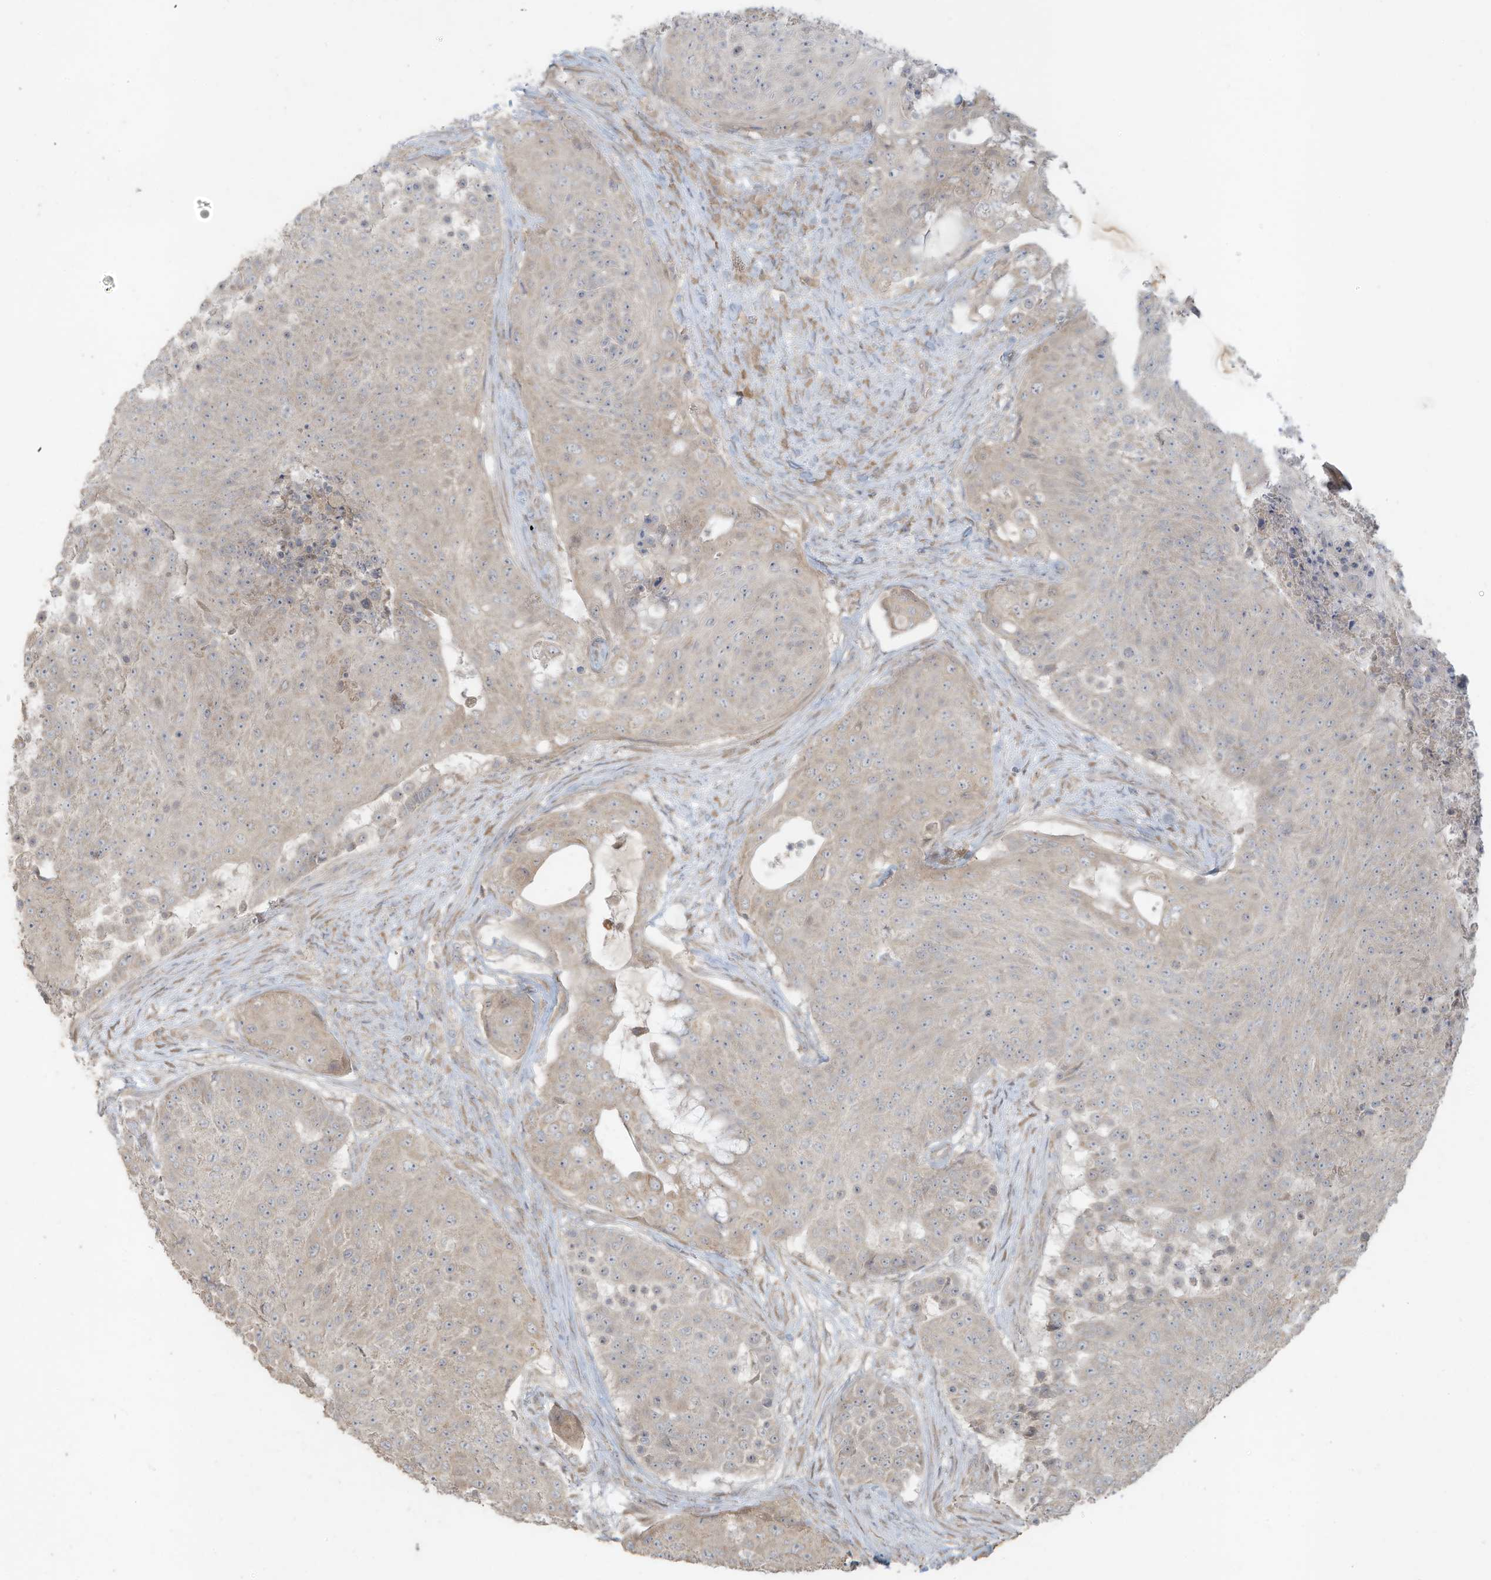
{"staining": {"intensity": "negative", "quantity": "none", "location": "none"}, "tissue": "urothelial cancer", "cell_type": "Tumor cells", "image_type": "cancer", "snomed": [{"axis": "morphology", "description": "Urothelial carcinoma, High grade"}, {"axis": "topography", "description": "Urinary bladder"}], "caption": "Tumor cells show no significant expression in urothelial cancer. Brightfield microscopy of immunohistochemistry stained with DAB (brown) and hematoxylin (blue), captured at high magnification.", "gene": "MAGIX", "patient": {"sex": "female", "age": 63}}